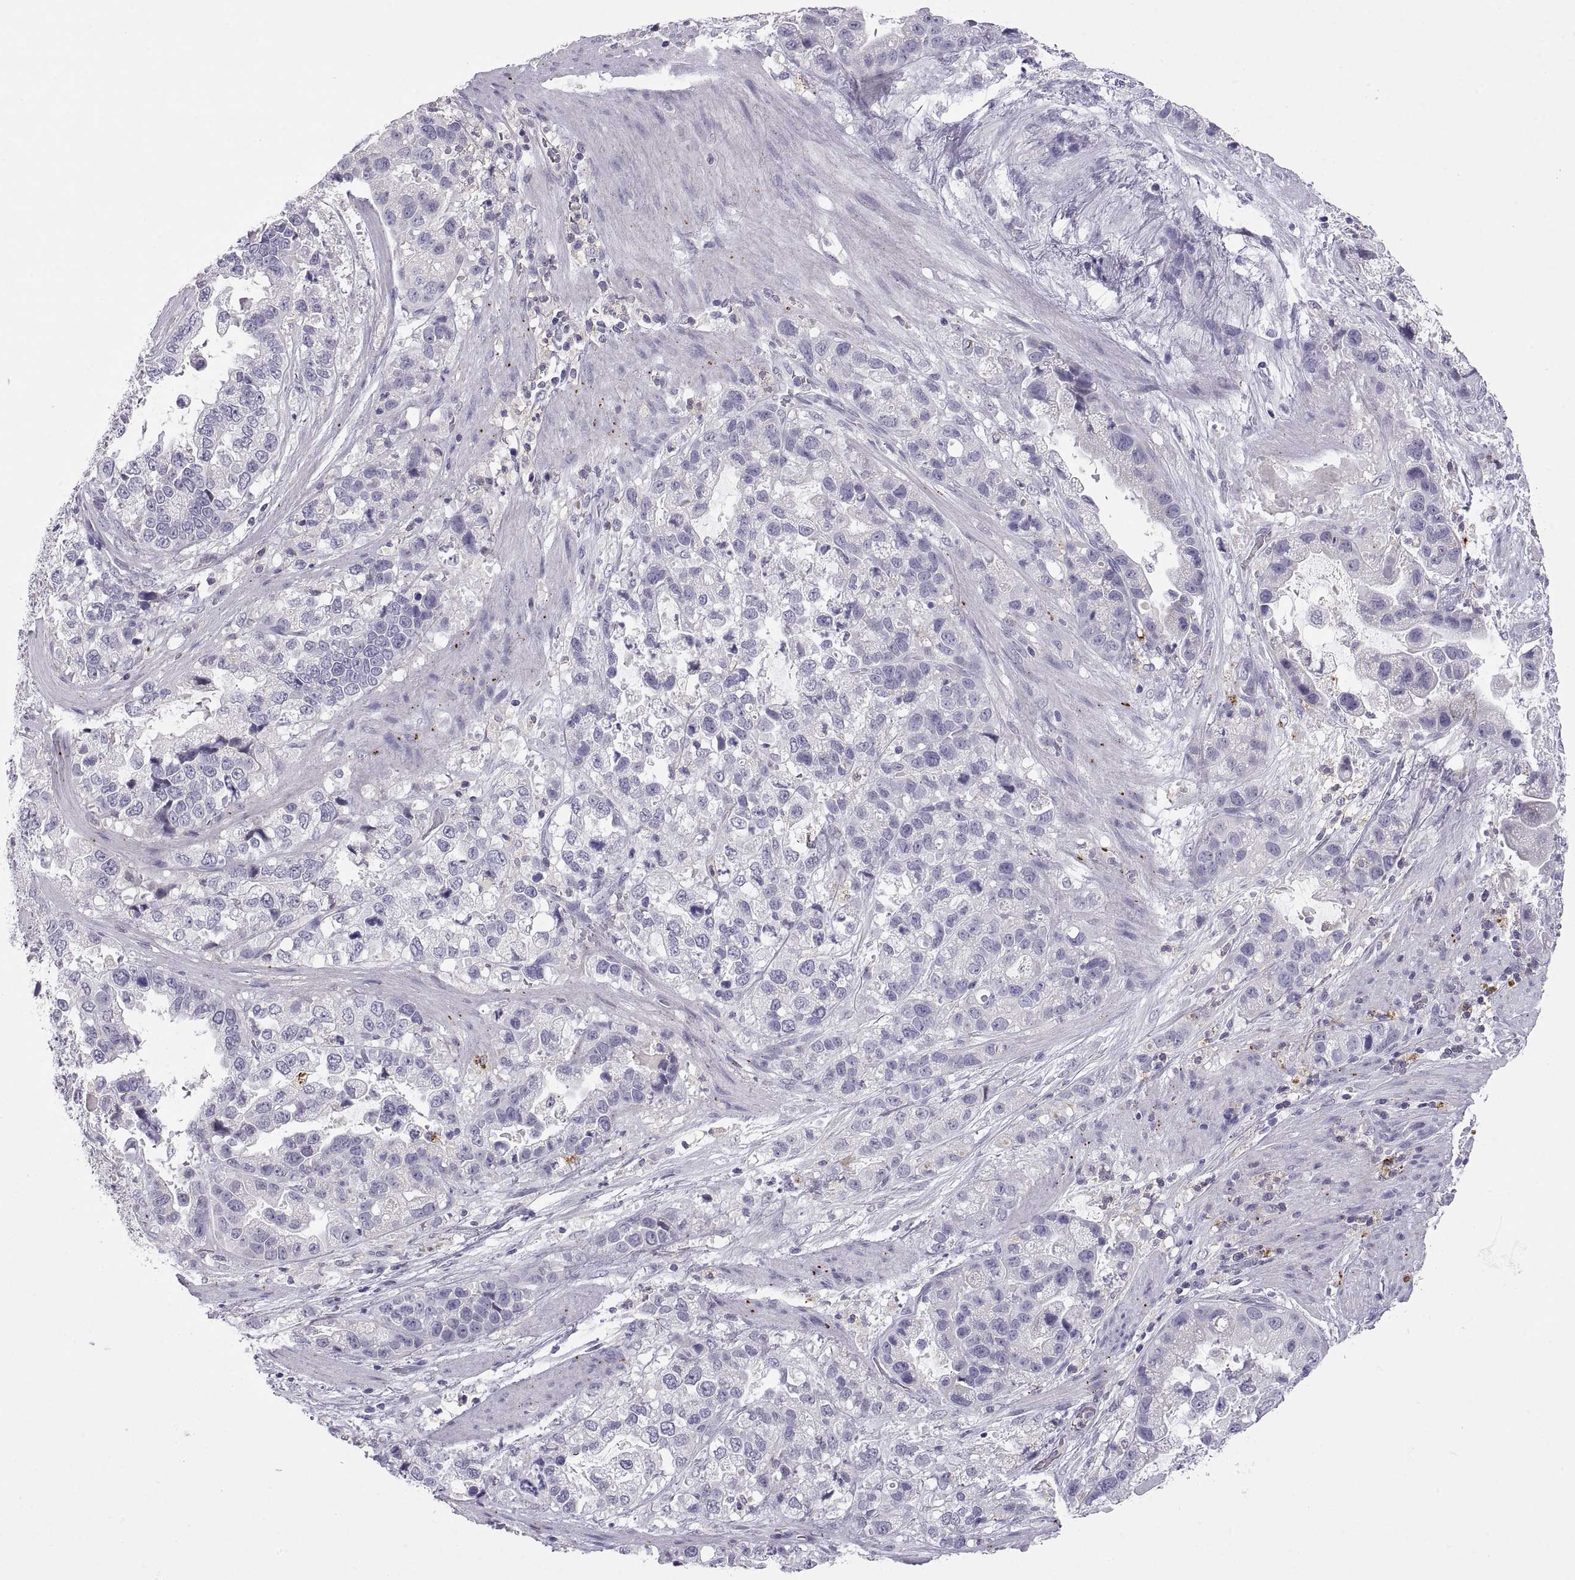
{"staining": {"intensity": "negative", "quantity": "none", "location": "none"}, "tissue": "stomach cancer", "cell_type": "Tumor cells", "image_type": "cancer", "snomed": [{"axis": "morphology", "description": "Adenocarcinoma, NOS"}, {"axis": "topography", "description": "Stomach"}], "caption": "Stomach cancer was stained to show a protein in brown. There is no significant positivity in tumor cells.", "gene": "RGS19", "patient": {"sex": "male", "age": 59}}